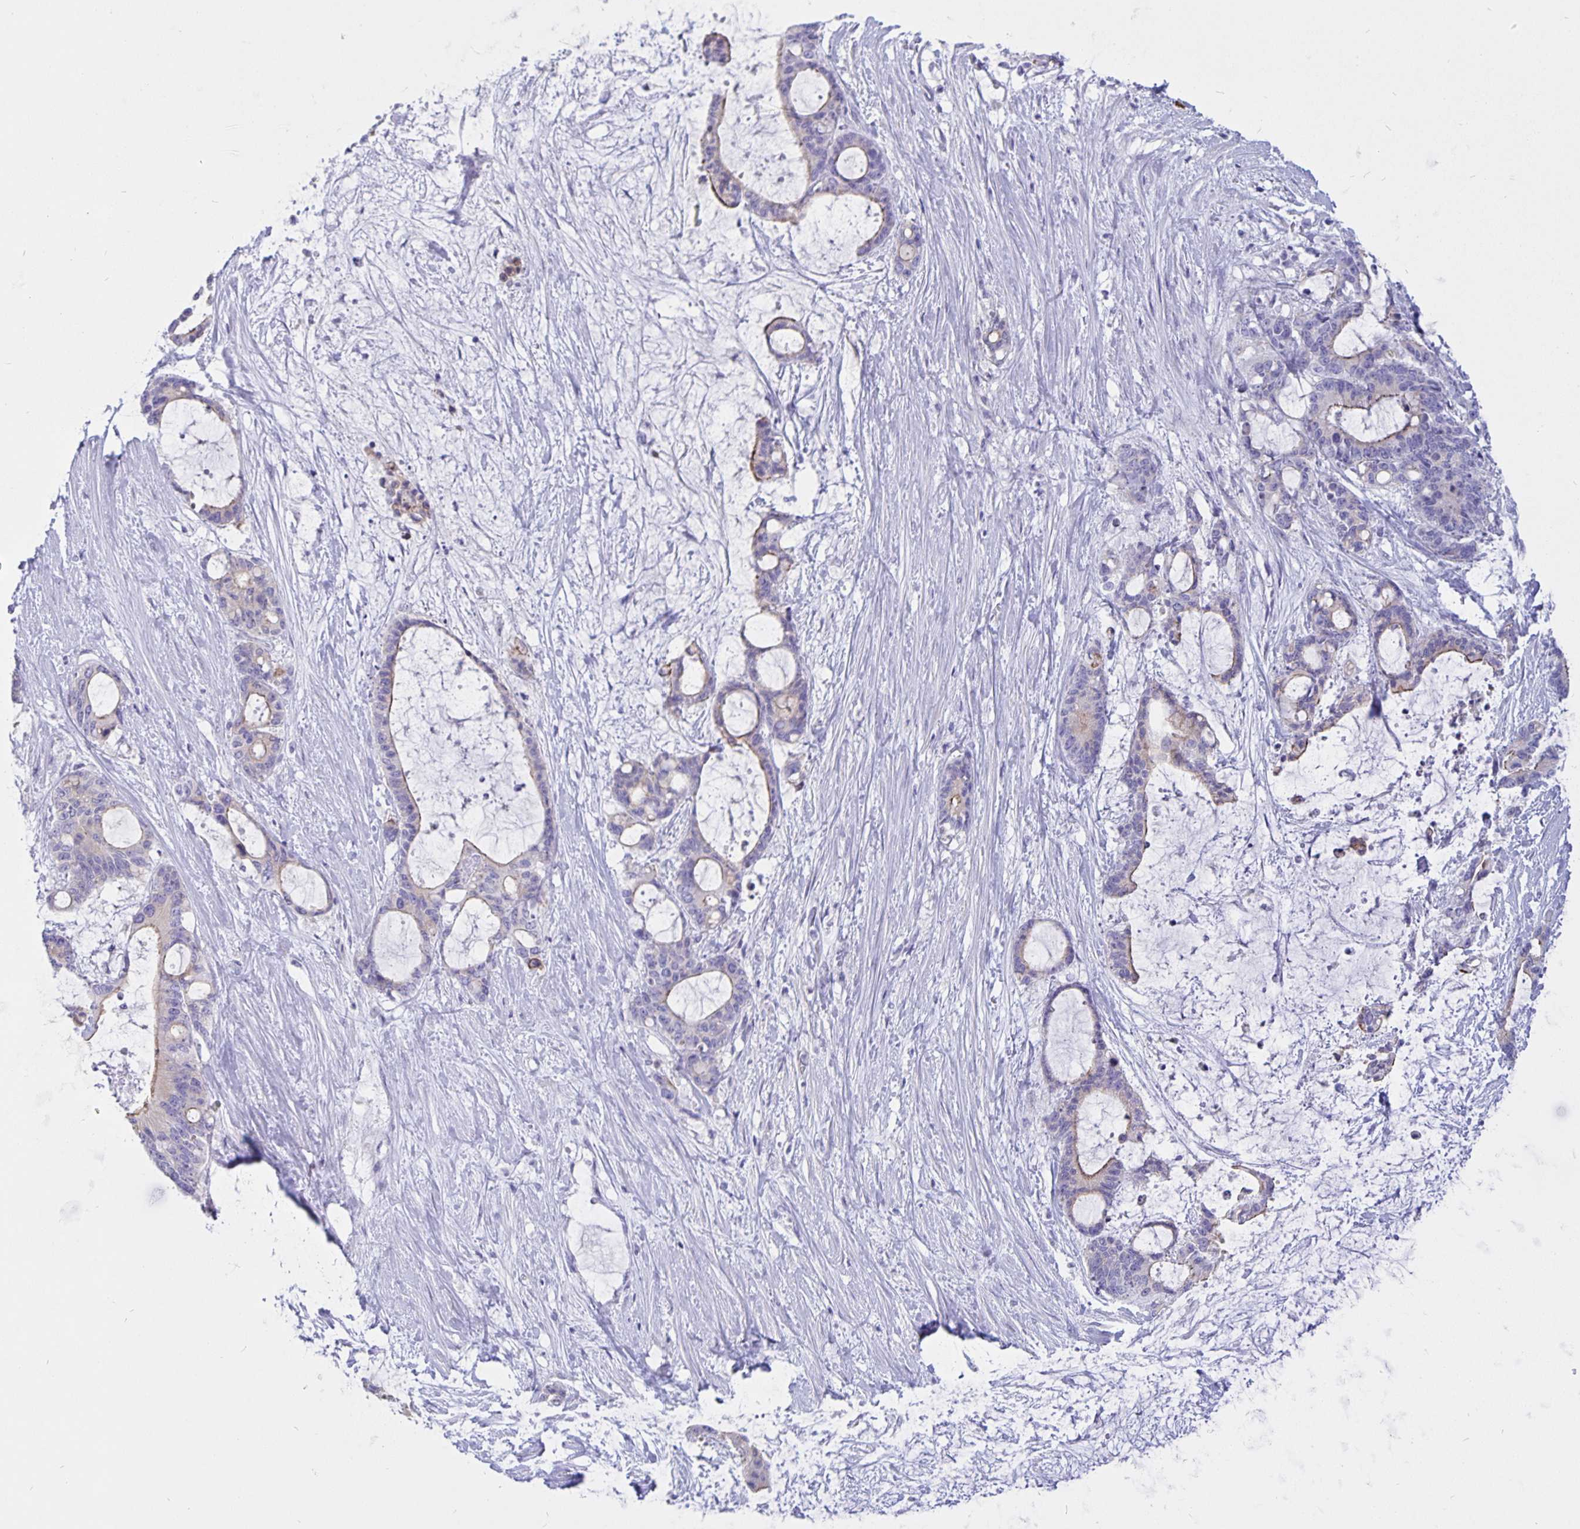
{"staining": {"intensity": "moderate", "quantity": "<25%", "location": "cytoplasmic/membranous"}, "tissue": "liver cancer", "cell_type": "Tumor cells", "image_type": "cancer", "snomed": [{"axis": "morphology", "description": "Normal tissue, NOS"}, {"axis": "morphology", "description": "Cholangiocarcinoma"}, {"axis": "topography", "description": "Liver"}, {"axis": "topography", "description": "Peripheral nerve tissue"}], "caption": "This photomicrograph exhibits liver cancer (cholangiocarcinoma) stained with immunohistochemistry to label a protein in brown. The cytoplasmic/membranous of tumor cells show moderate positivity for the protein. Nuclei are counter-stained blue.", "gene": "ERMN", "patient": {"sex": "female", "age": 73}}